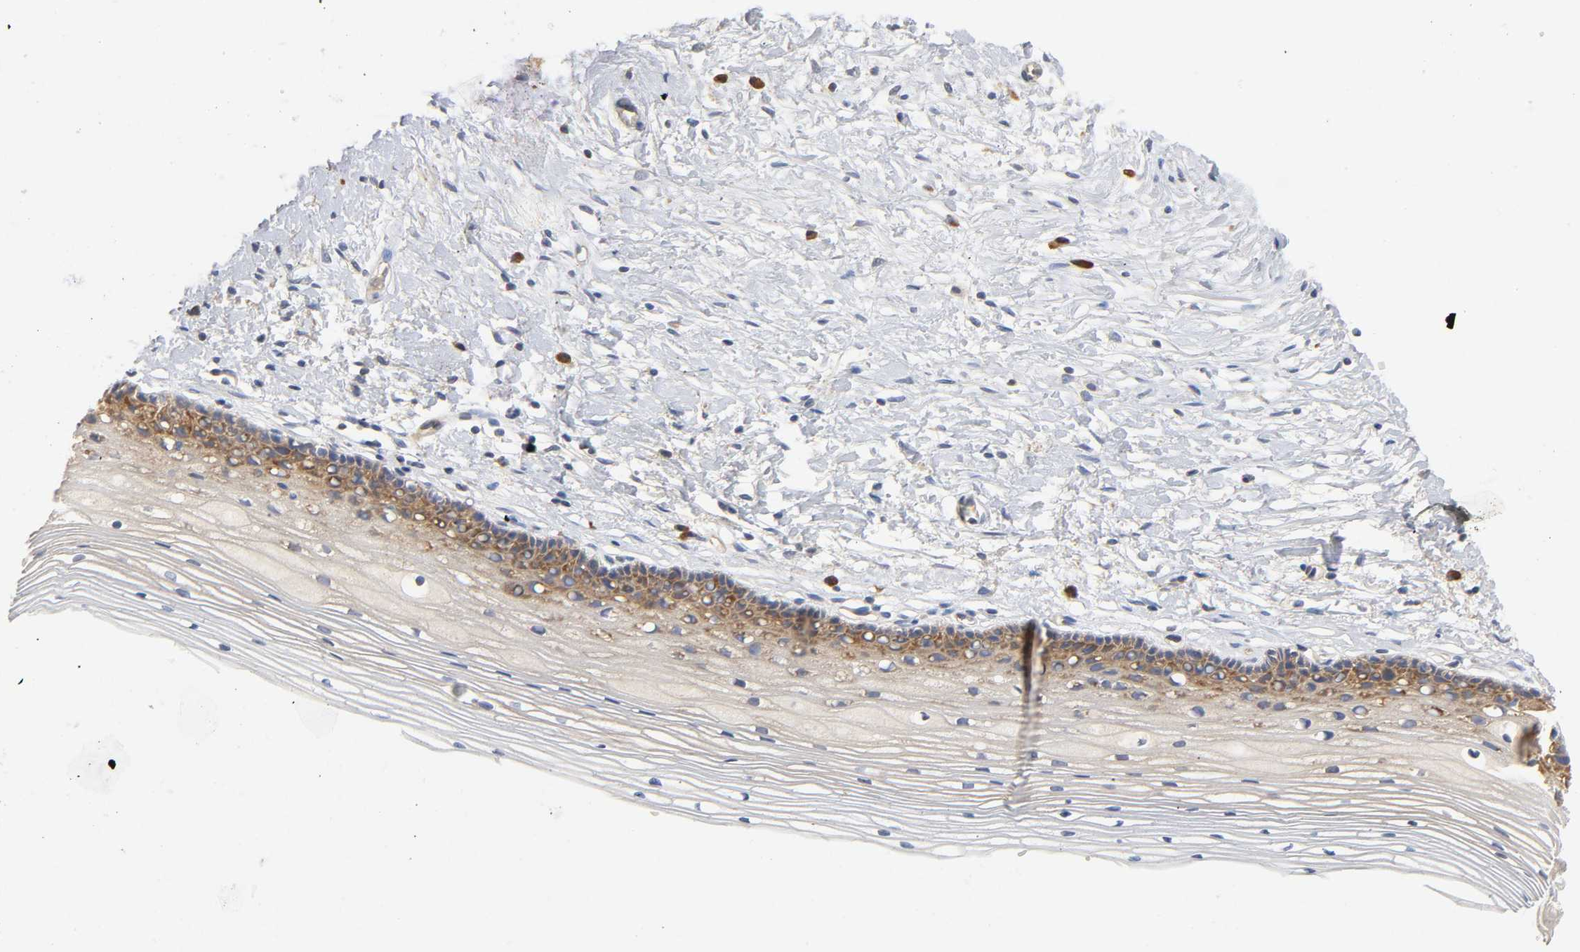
{"staining": {"intensity": "moderate", "quantity": ">75%", "location": "cytoplasmic/membranous"}, "tissue": "cervix", "cell_type": "Glandular cells", "image_type": "normal", "snomed": [{"axis": "morphology", "description": "Normal tissue, NOS"}, {"axis": "topography", "description": "Cervix"}], "caption": "An image of human cervix stained for a protein demonstrates moderate cytoplasmic/membranous brown staining in glandular cells.", "gene": "IQCJ", "patient": {"sex": "female", "age": 77}}